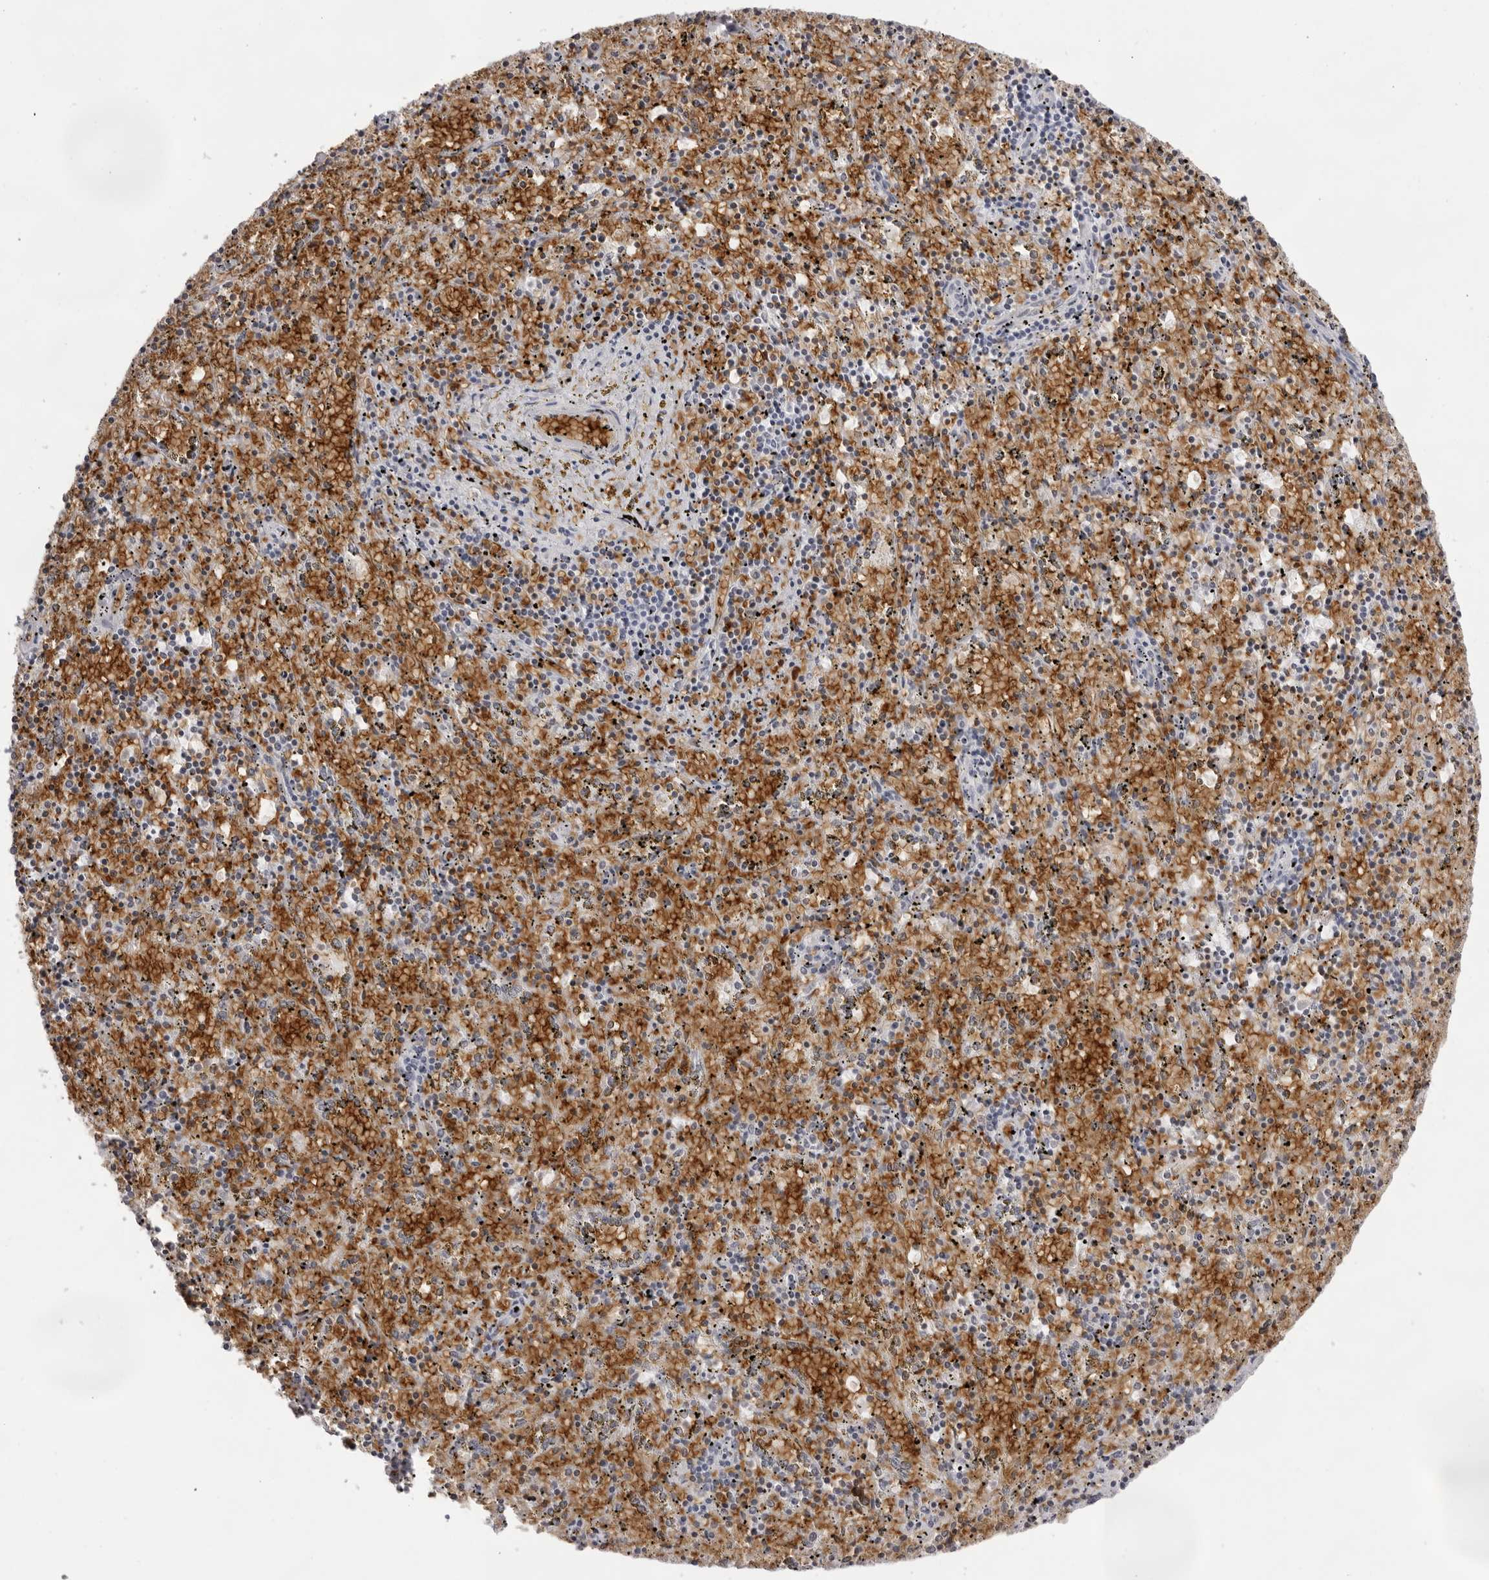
{"staining": {"intensity": "moderate", "quantity": "25%-75%", "location": "cytoplasmic/membranous"}, "tissue": "spleen", "cell_type": "Cells in red pulp", "image_type": "normal", "snomed": [{"axis": "morphology", "description": "Normal tissue, NOS"}, {"axis": "topography", "description": "Spleen"}], "caption": "A high-resolution photomicrograph shows immunohistochemistry (IHC) staining of normal spleen, which reveals moderate cytoplasmic/membranous expression in approximately 25%-75% of cells in red pulp. The protein is stained brown, and the nuclei are stained in blue (DAB (3,3'-diaminobenzidine) IHC with brightfield microscopy, high magnification).", "gene": "SPTA1", "patient": {"sex": "male", "age": 11}}